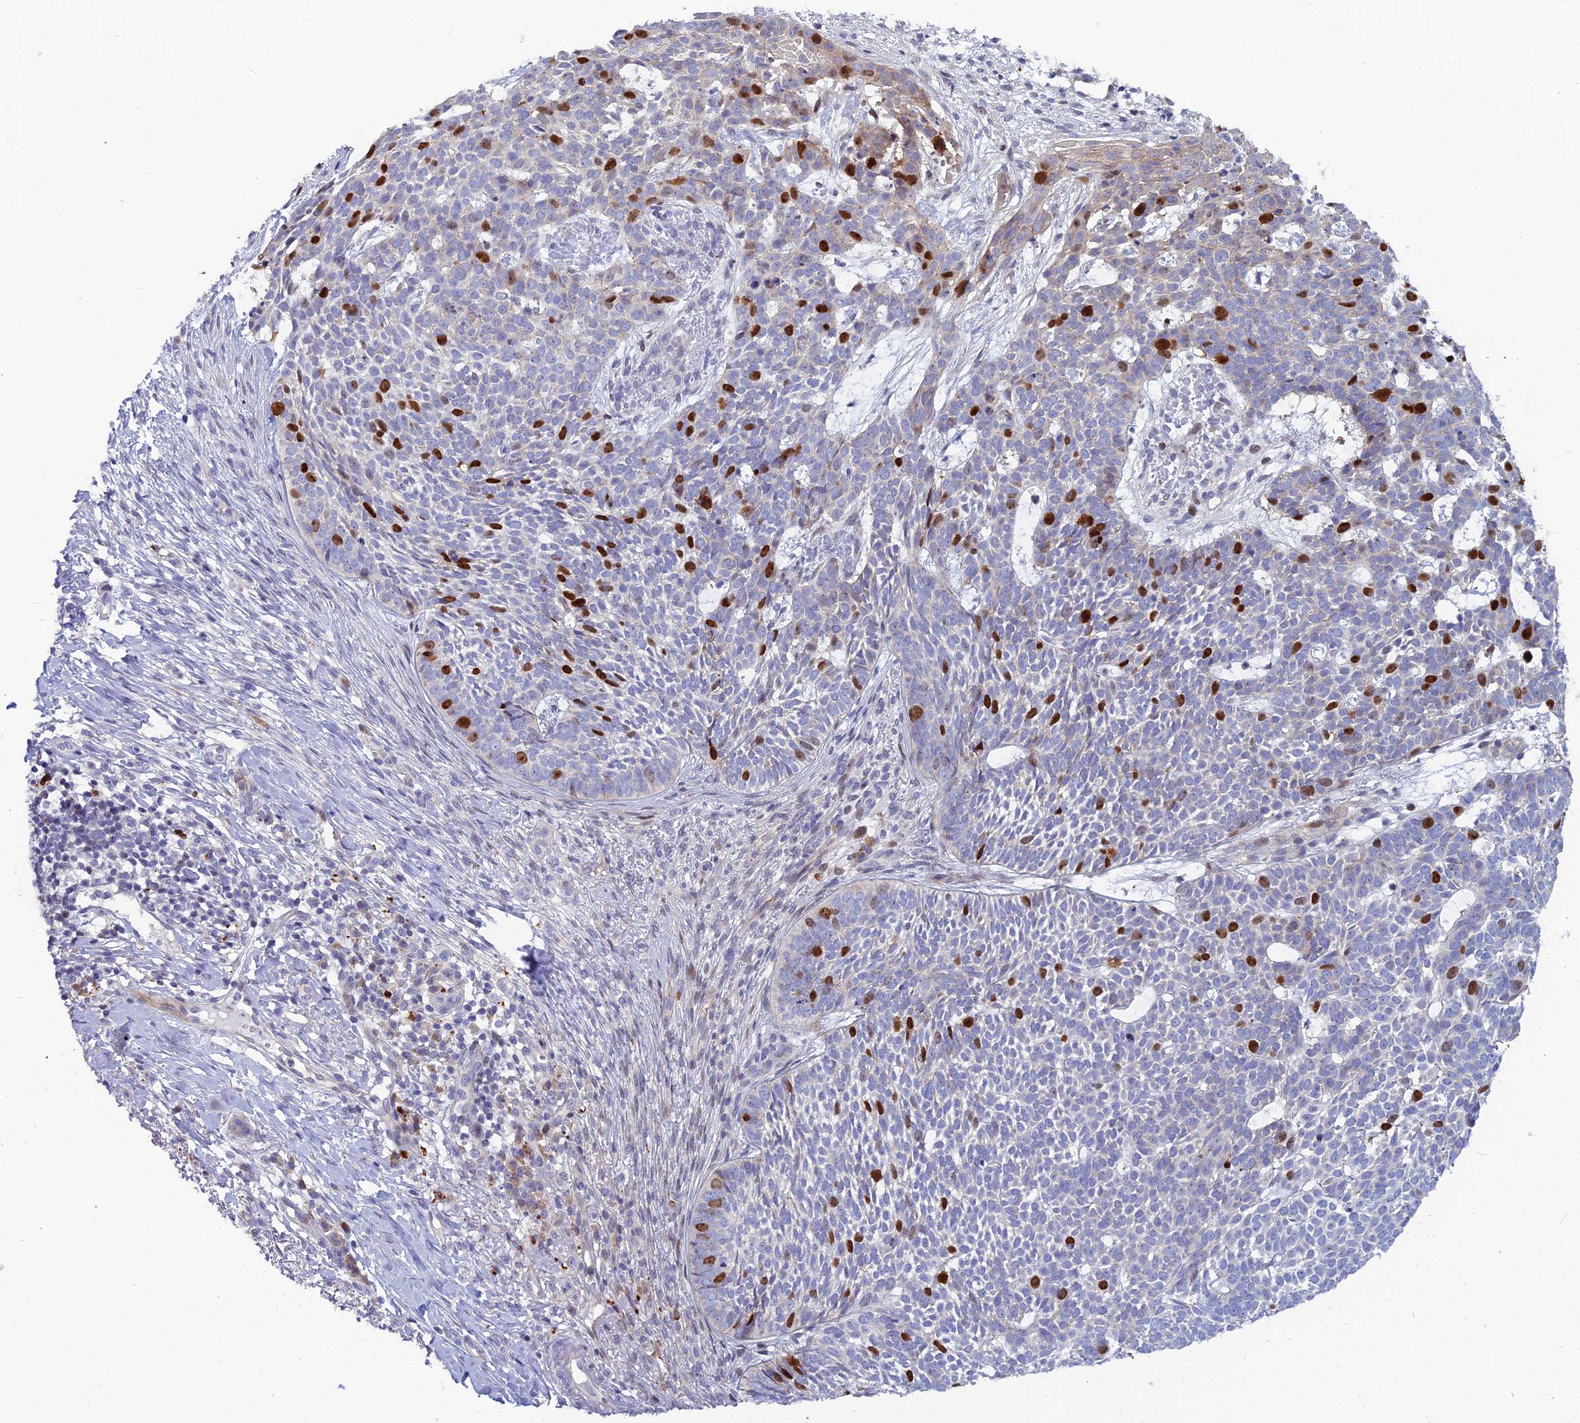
{"staining": {"intensity": "strong", "quantity": "<25%", "location": "nuclear"}, "tissue": "skin cancer", "cell_type": "Tumor cells", "image_type": "cancer", "snomed": [{"axis": "morphology", "description": "Basal cell carcinoma"}, {"axis": "topography", "description": "Skin"}], "caption": "IHC of human basal cell carcinoma (skin) reveals medium levels of strong nuclear expression in about <25% of tumor cells.", "gene": "NUSAP1", "patient": {"sex": "female", "age": 78}}